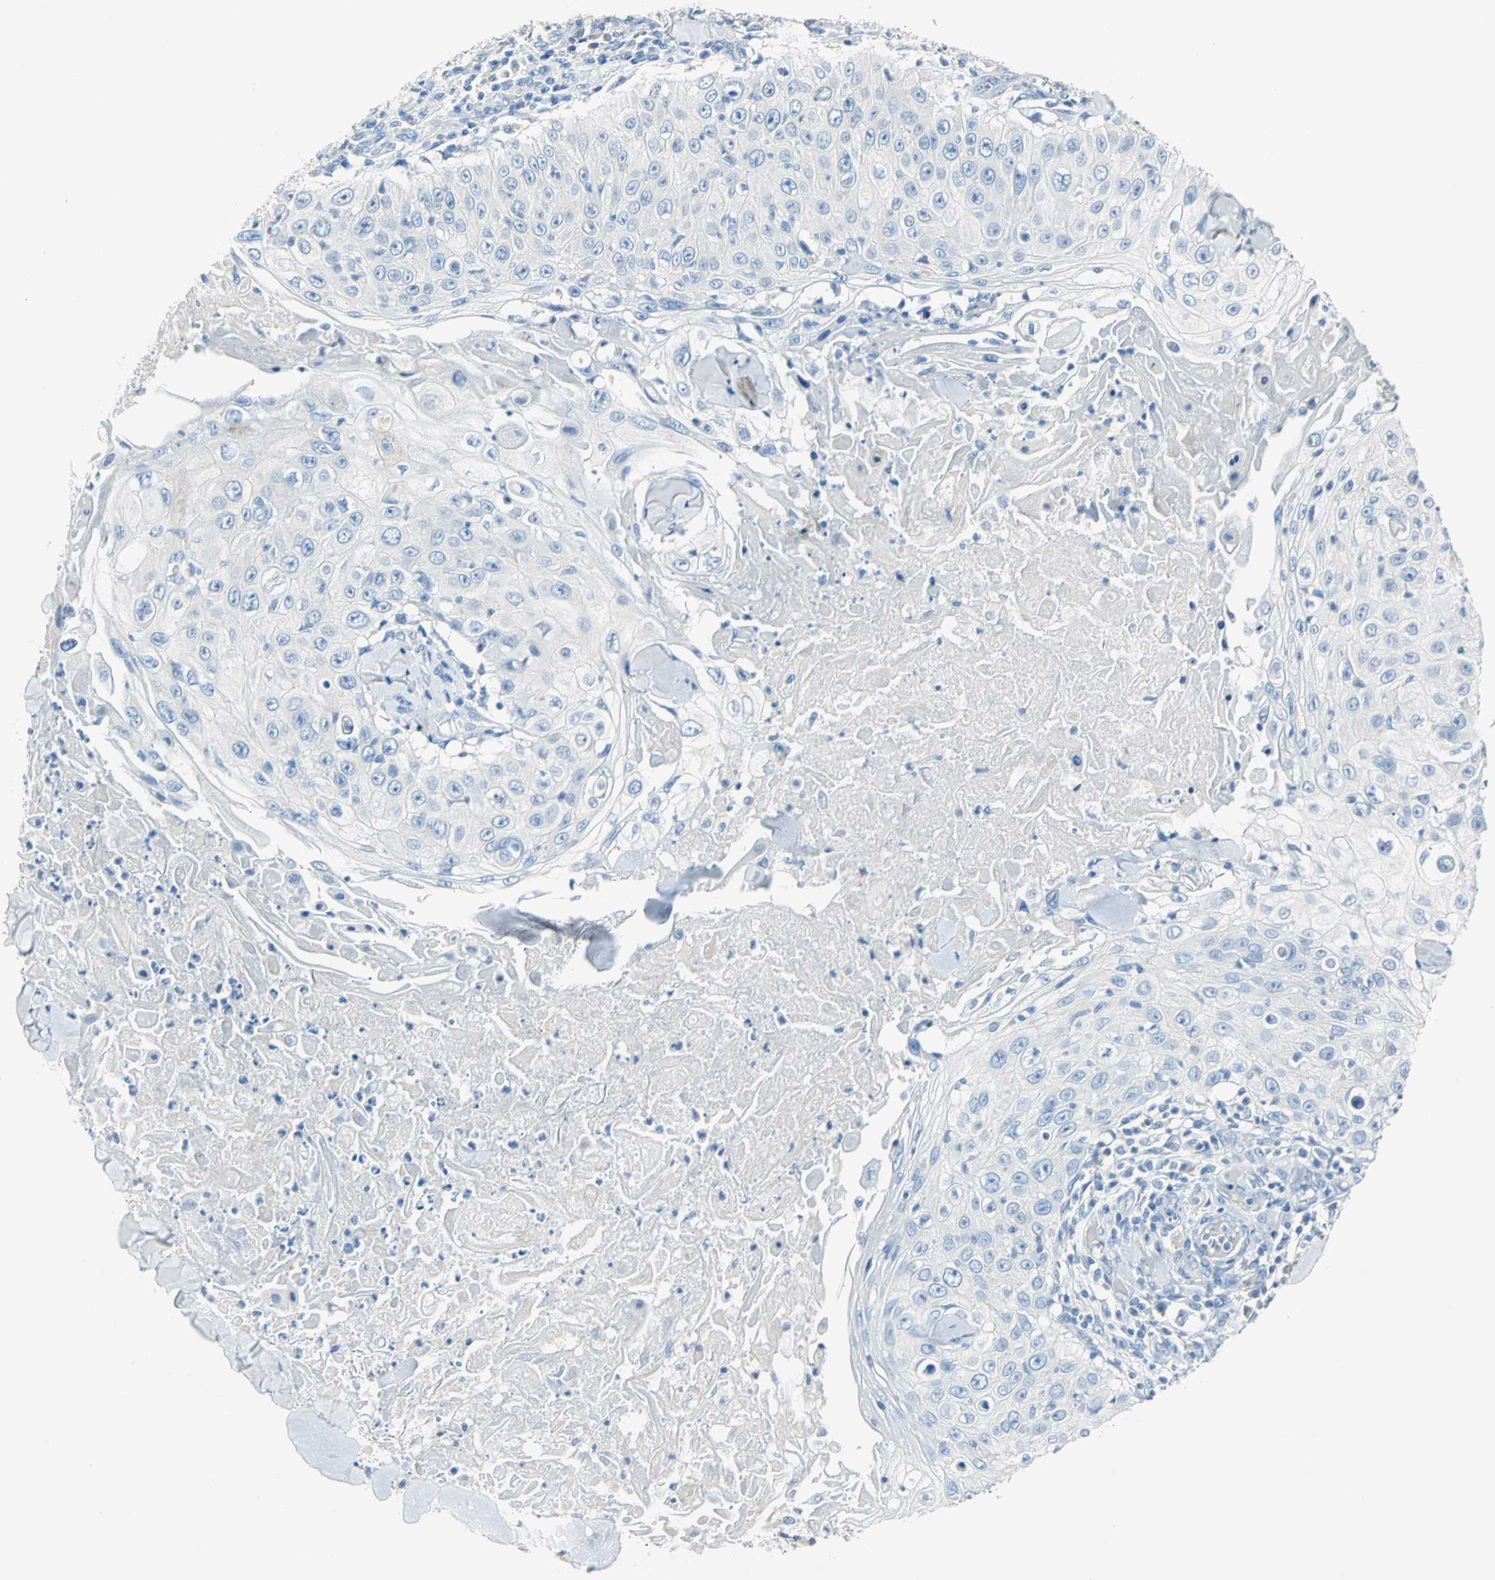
{"staining": {"intensity": "negative", "quantity": "none", "location": "none"}, "tissue": "skin cancer", "cell_type": "Tumor cells", "image_type": "cancer", "snomed": [{"axis": "morphology", "description": "Squamous cell carcinoma, NOS"}, {"axis": "topography", "description": "Skin"}], "caption": "Immunohistochemistry (IHC) image of neoplastic tissue: skin cancer (squamous cell carcinoma) stained with DAB exhibits no significant protein expression in tumor cells.", "gene": "EFNB3", "patient": {"sex": "male", "age": 86}}